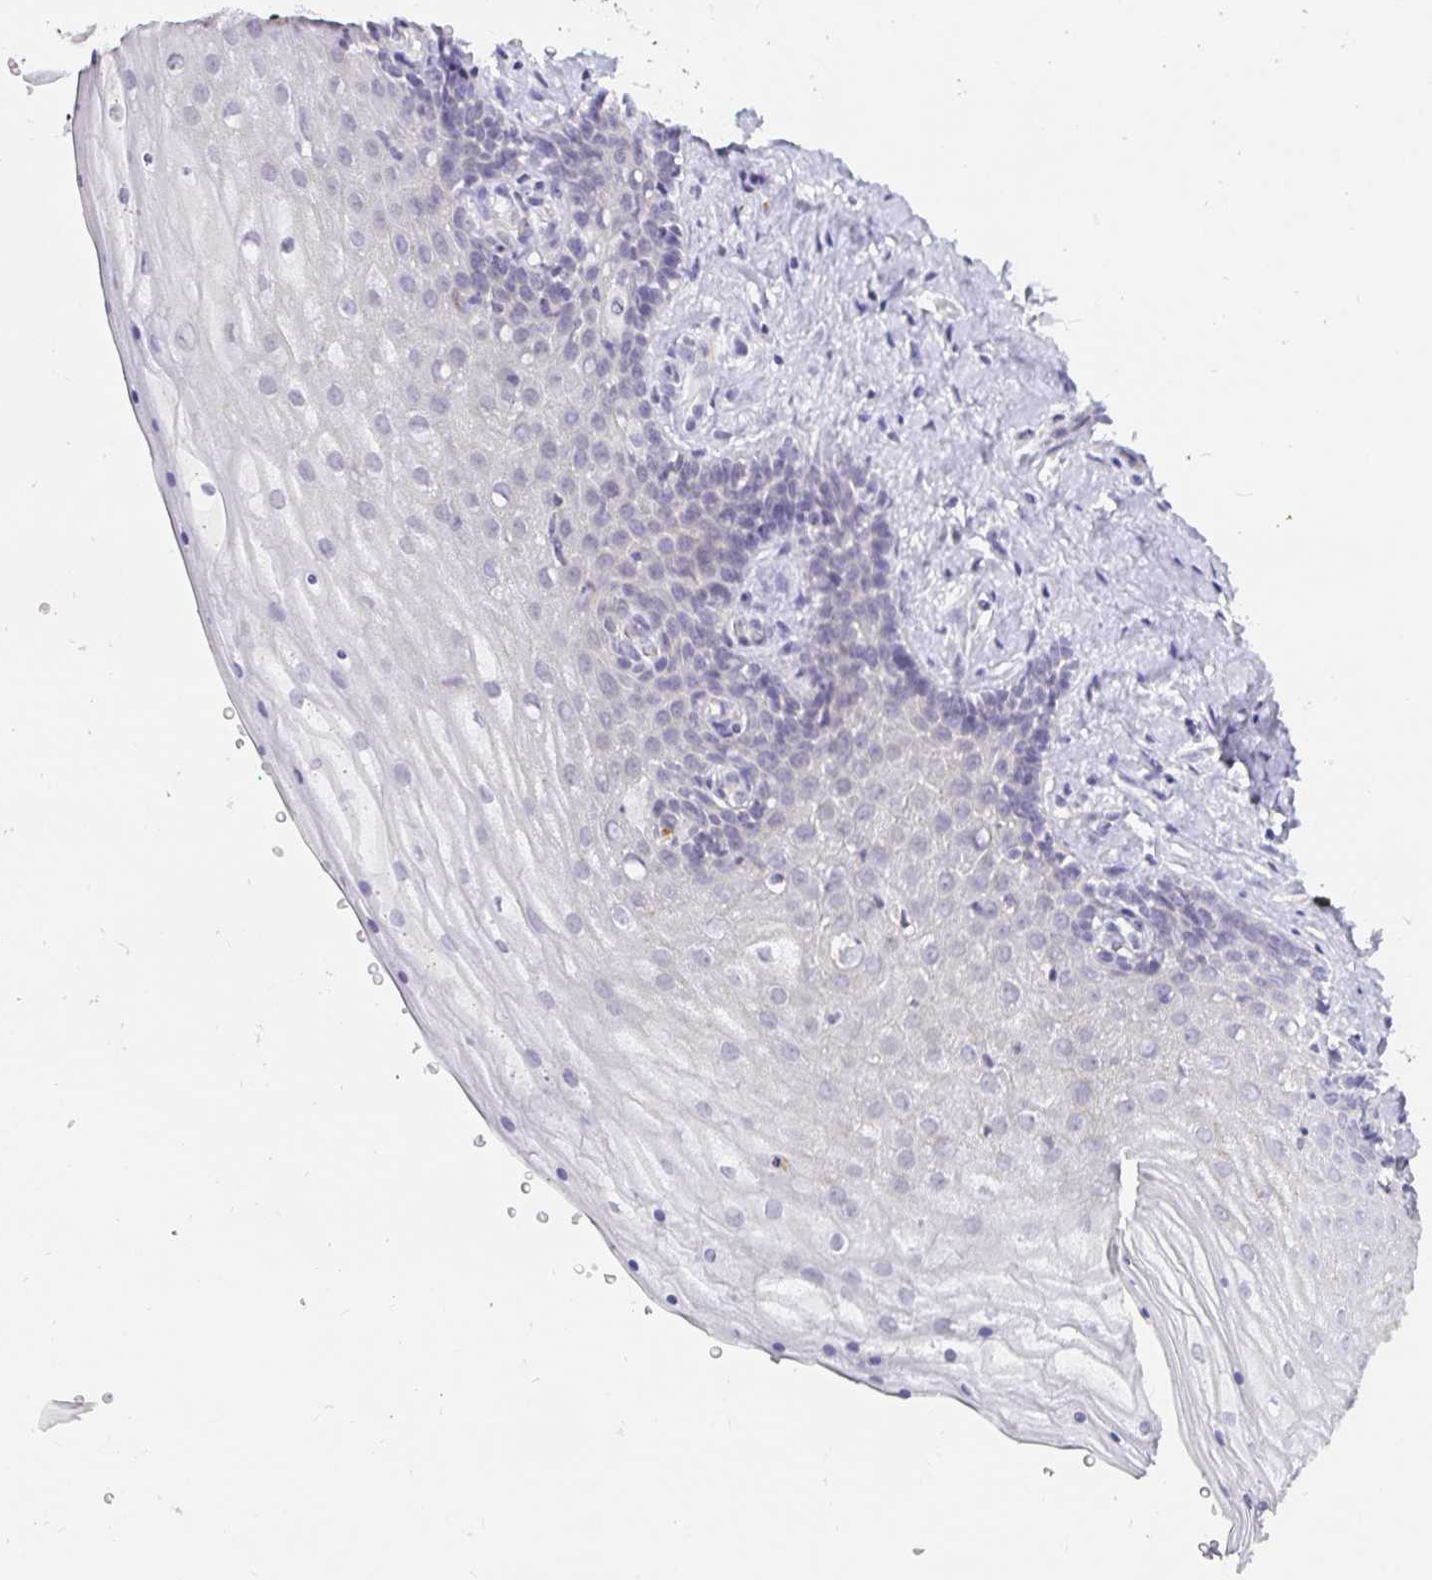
{"staining": {"intensity": "negative", "quantity": "none", "location": "none"}, "tissue": "vagina", "cell_type": "Squamous epithelial cells", "image_type": "normal", "snomed": [{"axis": "morphology", "description": "Normal tissue, NOS"}, {"axis": "topography", "description": "Vagina"}], "caption": "Immunohistochemistry (IHC) image of benign human vagina stained for a protein (brown), which demonstrates no staining in squamous epithelial cells. Brightfield microscopy of immunohistochemistry stained with DAB (brown) and hematoxylin (blue), captured at high magnification.", "gene": "PDX1", "patient": {"sex": "female", "age": 42}}